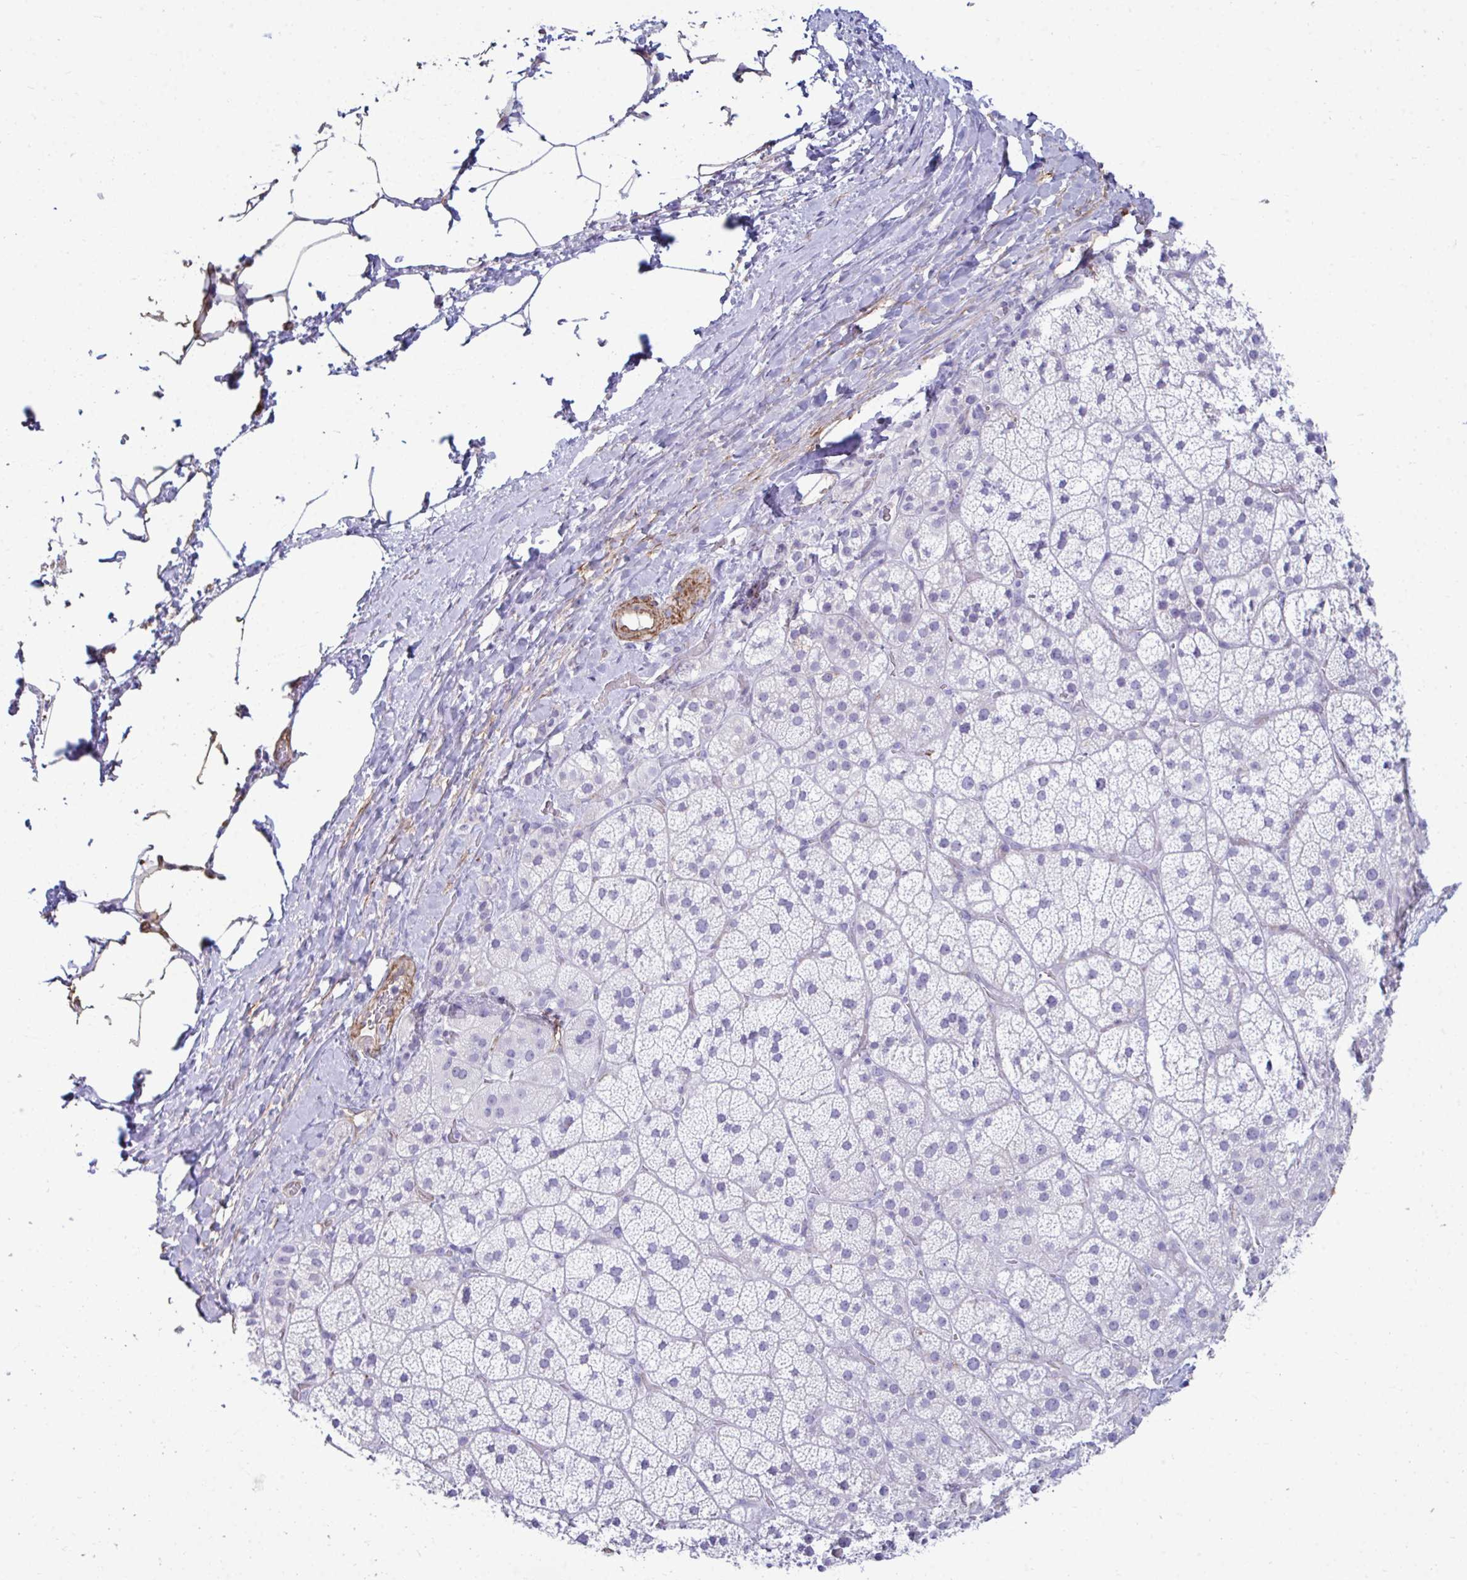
{"staining": {"intensity": "negative", "quantity": "none", "location": "none"}, "tissue": "adrenal gland", "cell_type": "Glandular cells", "image_type": "normal", "snomed": [{"axis": "morphology", "description": "Normal tissue, NOS"}, {"axis": "topography", "description": "Adrenal gland"}], "caption": "A histopathology image of adrenal gland stained for a protein reveals no brown staining in glandular cells. (Immunohistochemistry, brightfield microscopy, high magnification).", "gene": "UBL3", "patient": {"sex": "male", "age": 57}}